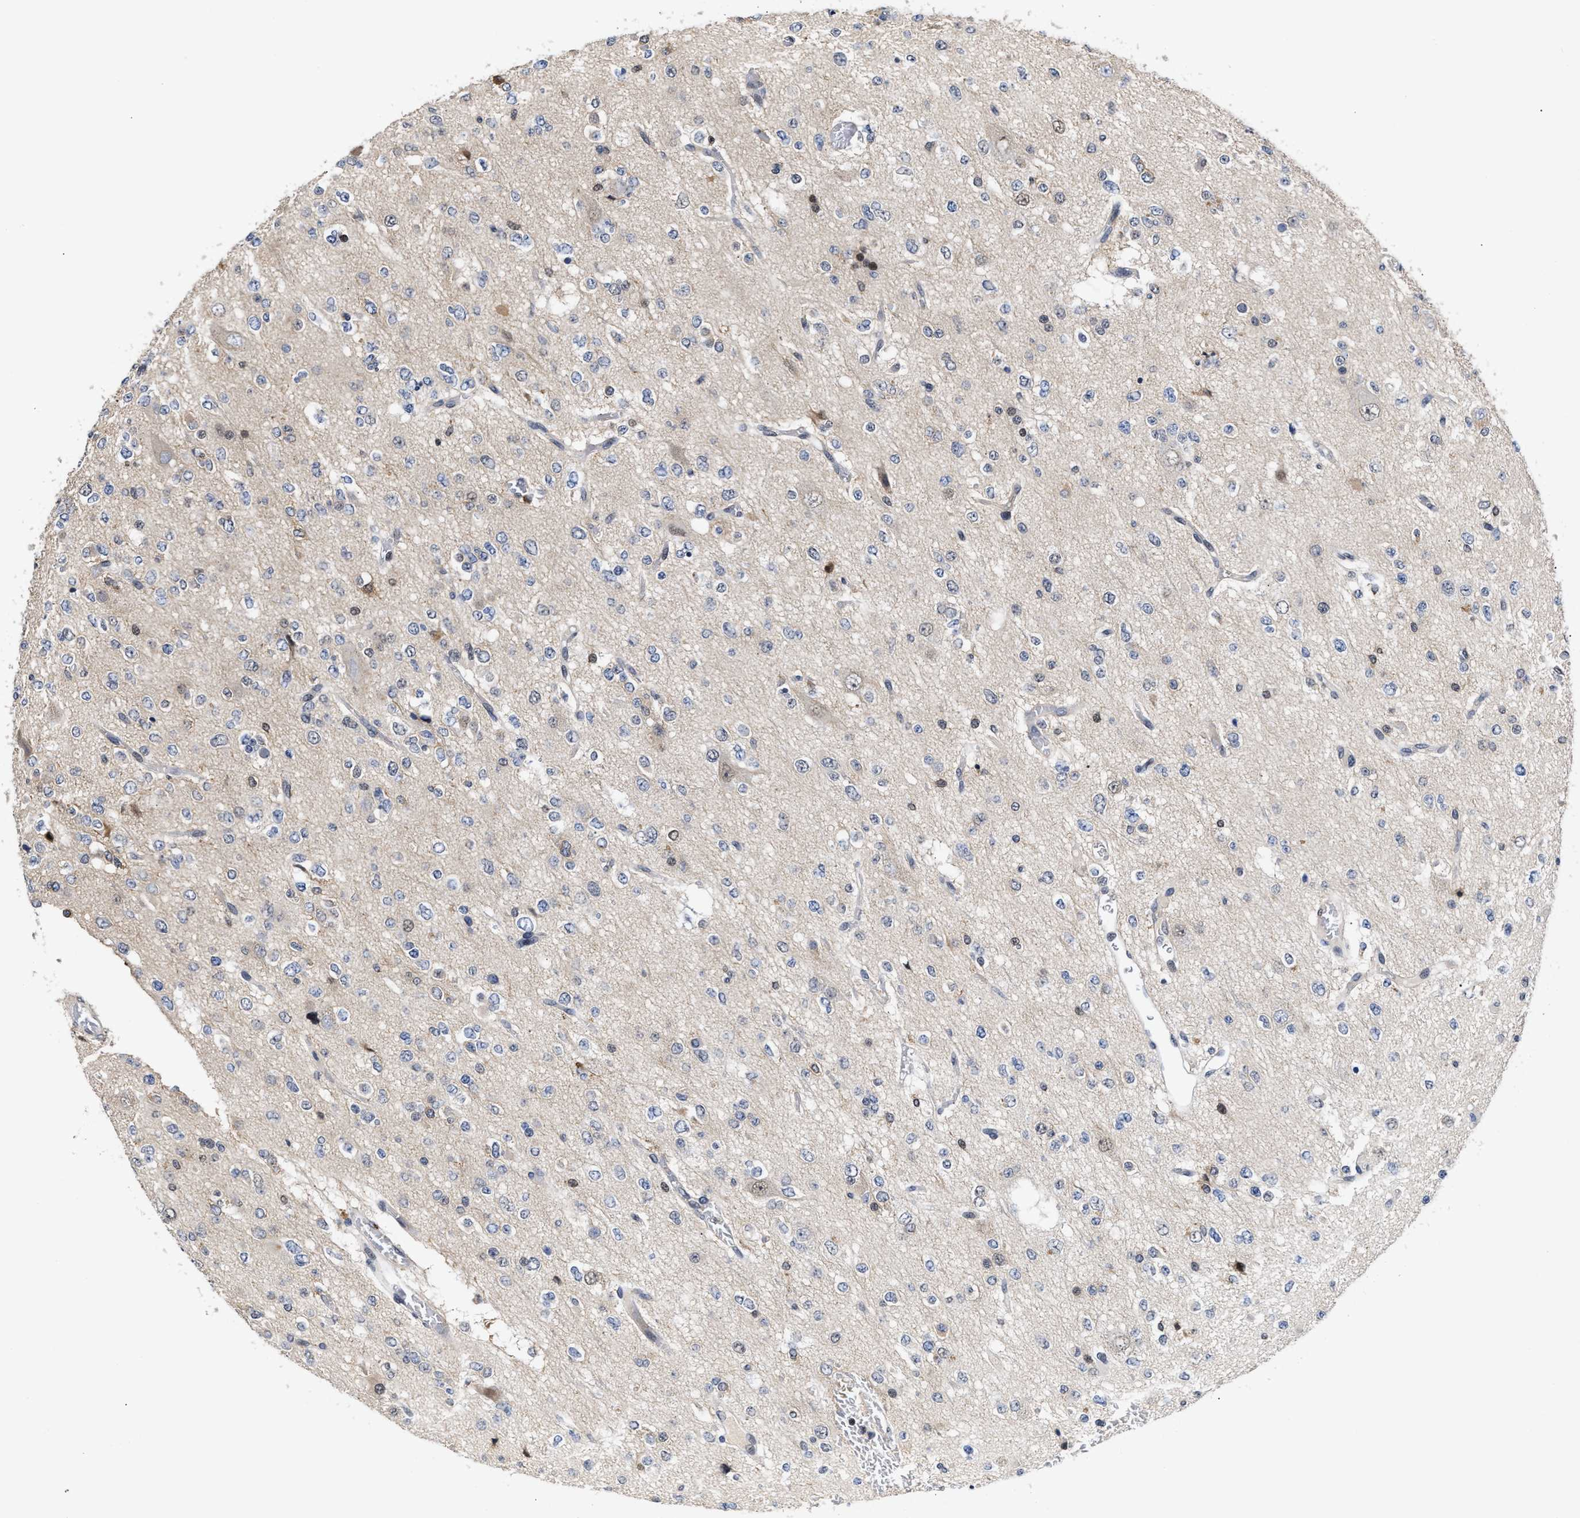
{"staining": {"intensity": "negative", "quantity": "none", "location": "none"}, "tissue": "glioma", "cell_type": "Tumor cells", "image_type": "cancer", "snomed": [{"axis": "morphology", "description": "Glioma, malignant, Low grade"}, {"axis": "topography", "description": "Brain"}], "caption": "This is a micrograph of immunohistochemistry (IHC) staining of malignant glioma (low-grade), which shows no expression in tumor cells.", "gene": "CLIP2", "patient": {"sex": "male", "age": 38}}